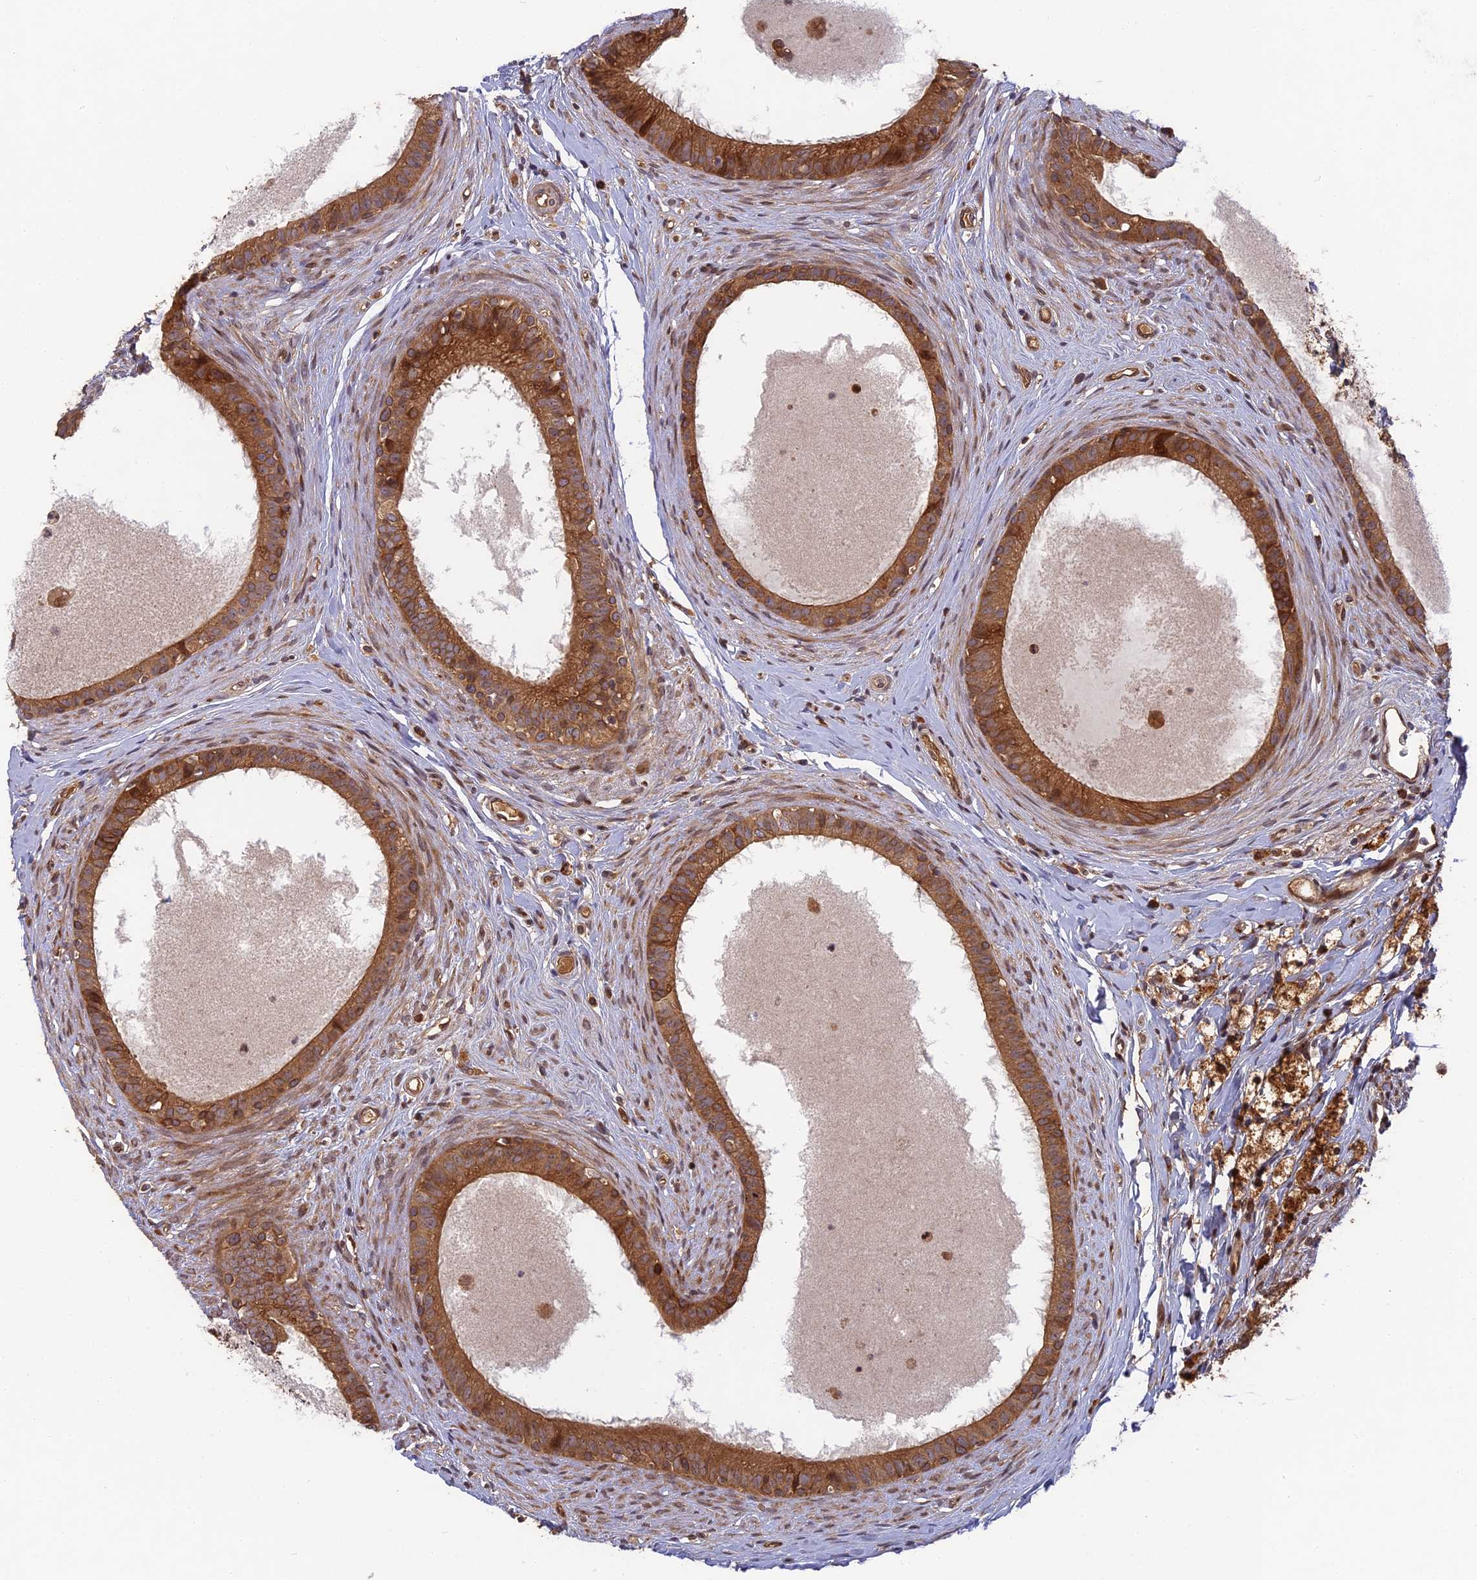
{"staining": {"intensity": "strong", "quantity": ">75%", "location": "cytoplasmic/membranous"}, "tissue": "epididymis", "cell_type": "Glandular cells", "image_type": "normal", "snomed": [{"axis": "morphology", "description": "Normal tissue, NOS"}, {"axis": "topography", "description": "Epididymis"}], "caption": "Immunohistochemical staining of benign epididymis demonstrates high levels of strong cytoplasmic/membranous positivity in about >75% of glandular cells. (brown staining indicates protein expression, while blue staining denotes nuclei).", "gene": "TMUB2", "patient": {"sex": "male", "age": 80}}